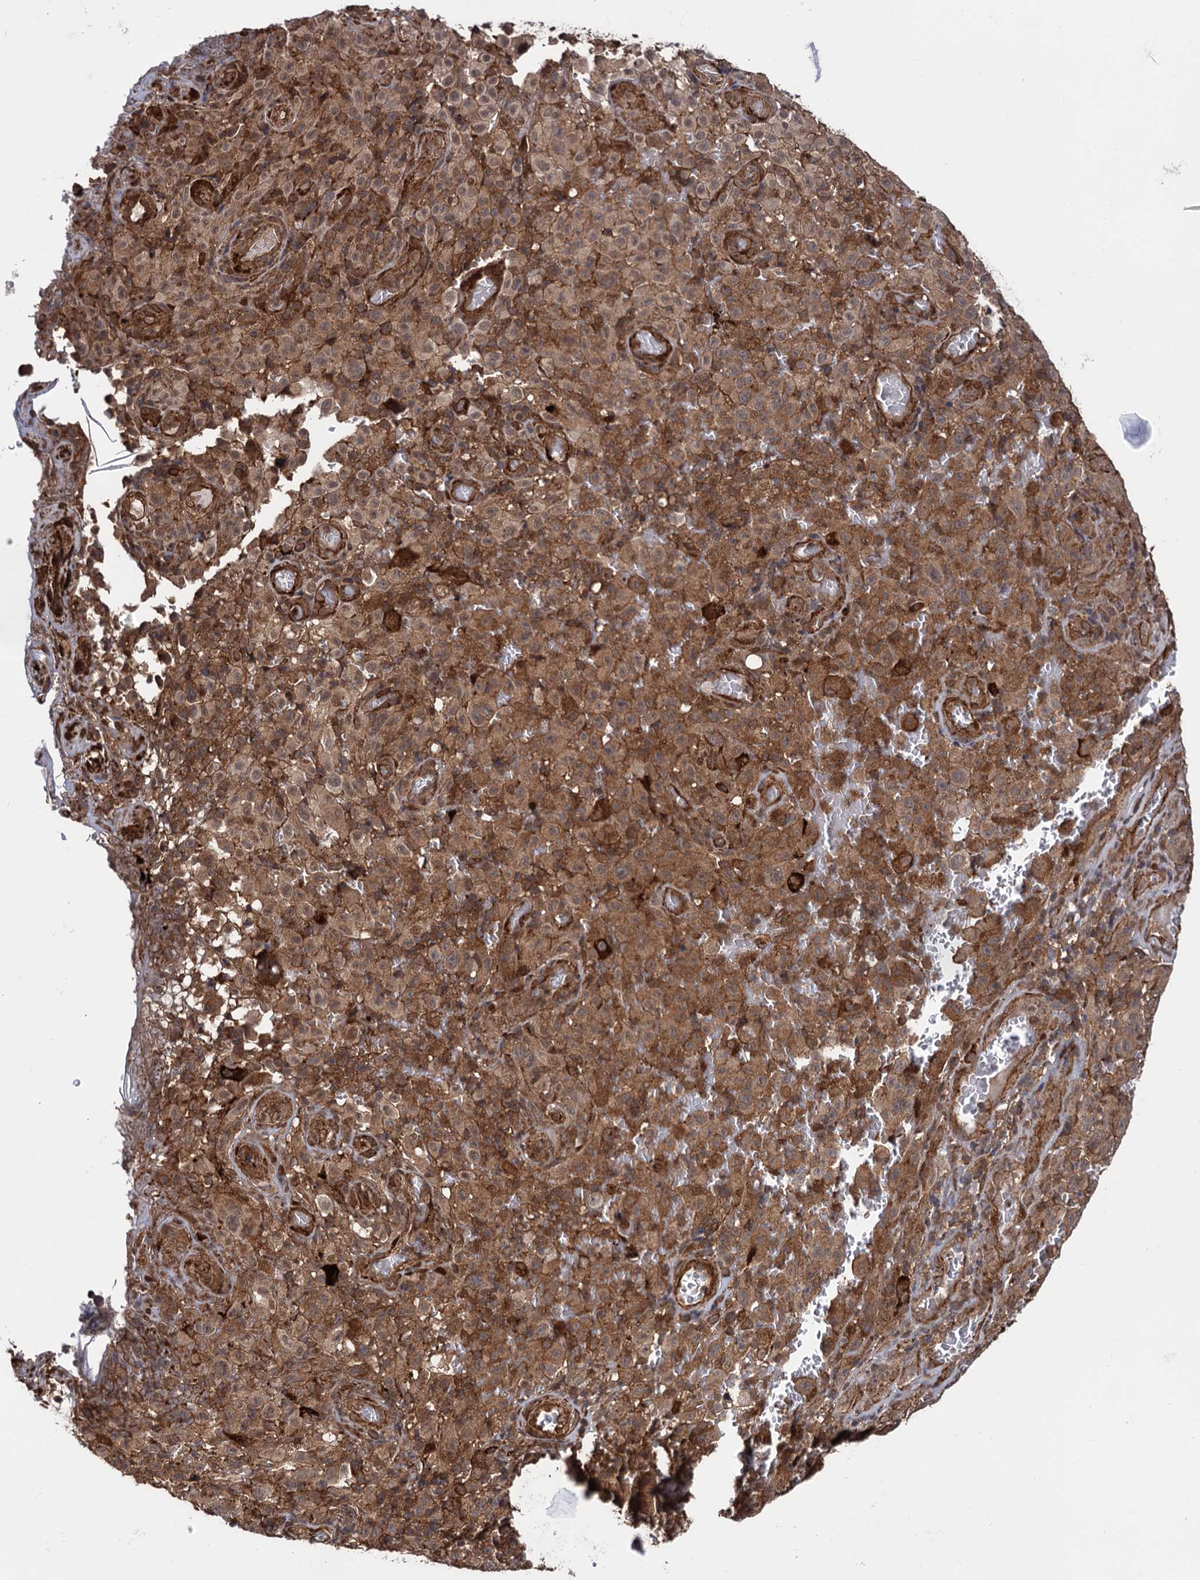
{"staining": {"intensity": "moderate", "quantity": ">75%", "location": "cytoplasmic/membranous"}, "tissue": "melanoma", "cell_type": "Tumor cells", "image_type": "cancer", "snomed": [{"axis": "morphology", "description": "Malignant melanoma, NOS"}, {"axis": "topography", "description": "Skin"}], "caption": "Immunohistochemistry (IHC) image of neoplastic tissue: human melanoma stained using immunohistochemistry (IHC) displays medium levels of moderate protein expression localized specifically in the cytoplasmic/membranous of tumor cells, appearing as a cytoplasmic/membranous brown color.", "gene": "ATP8B4", "patient": {"sex": "female", "age": 82}}